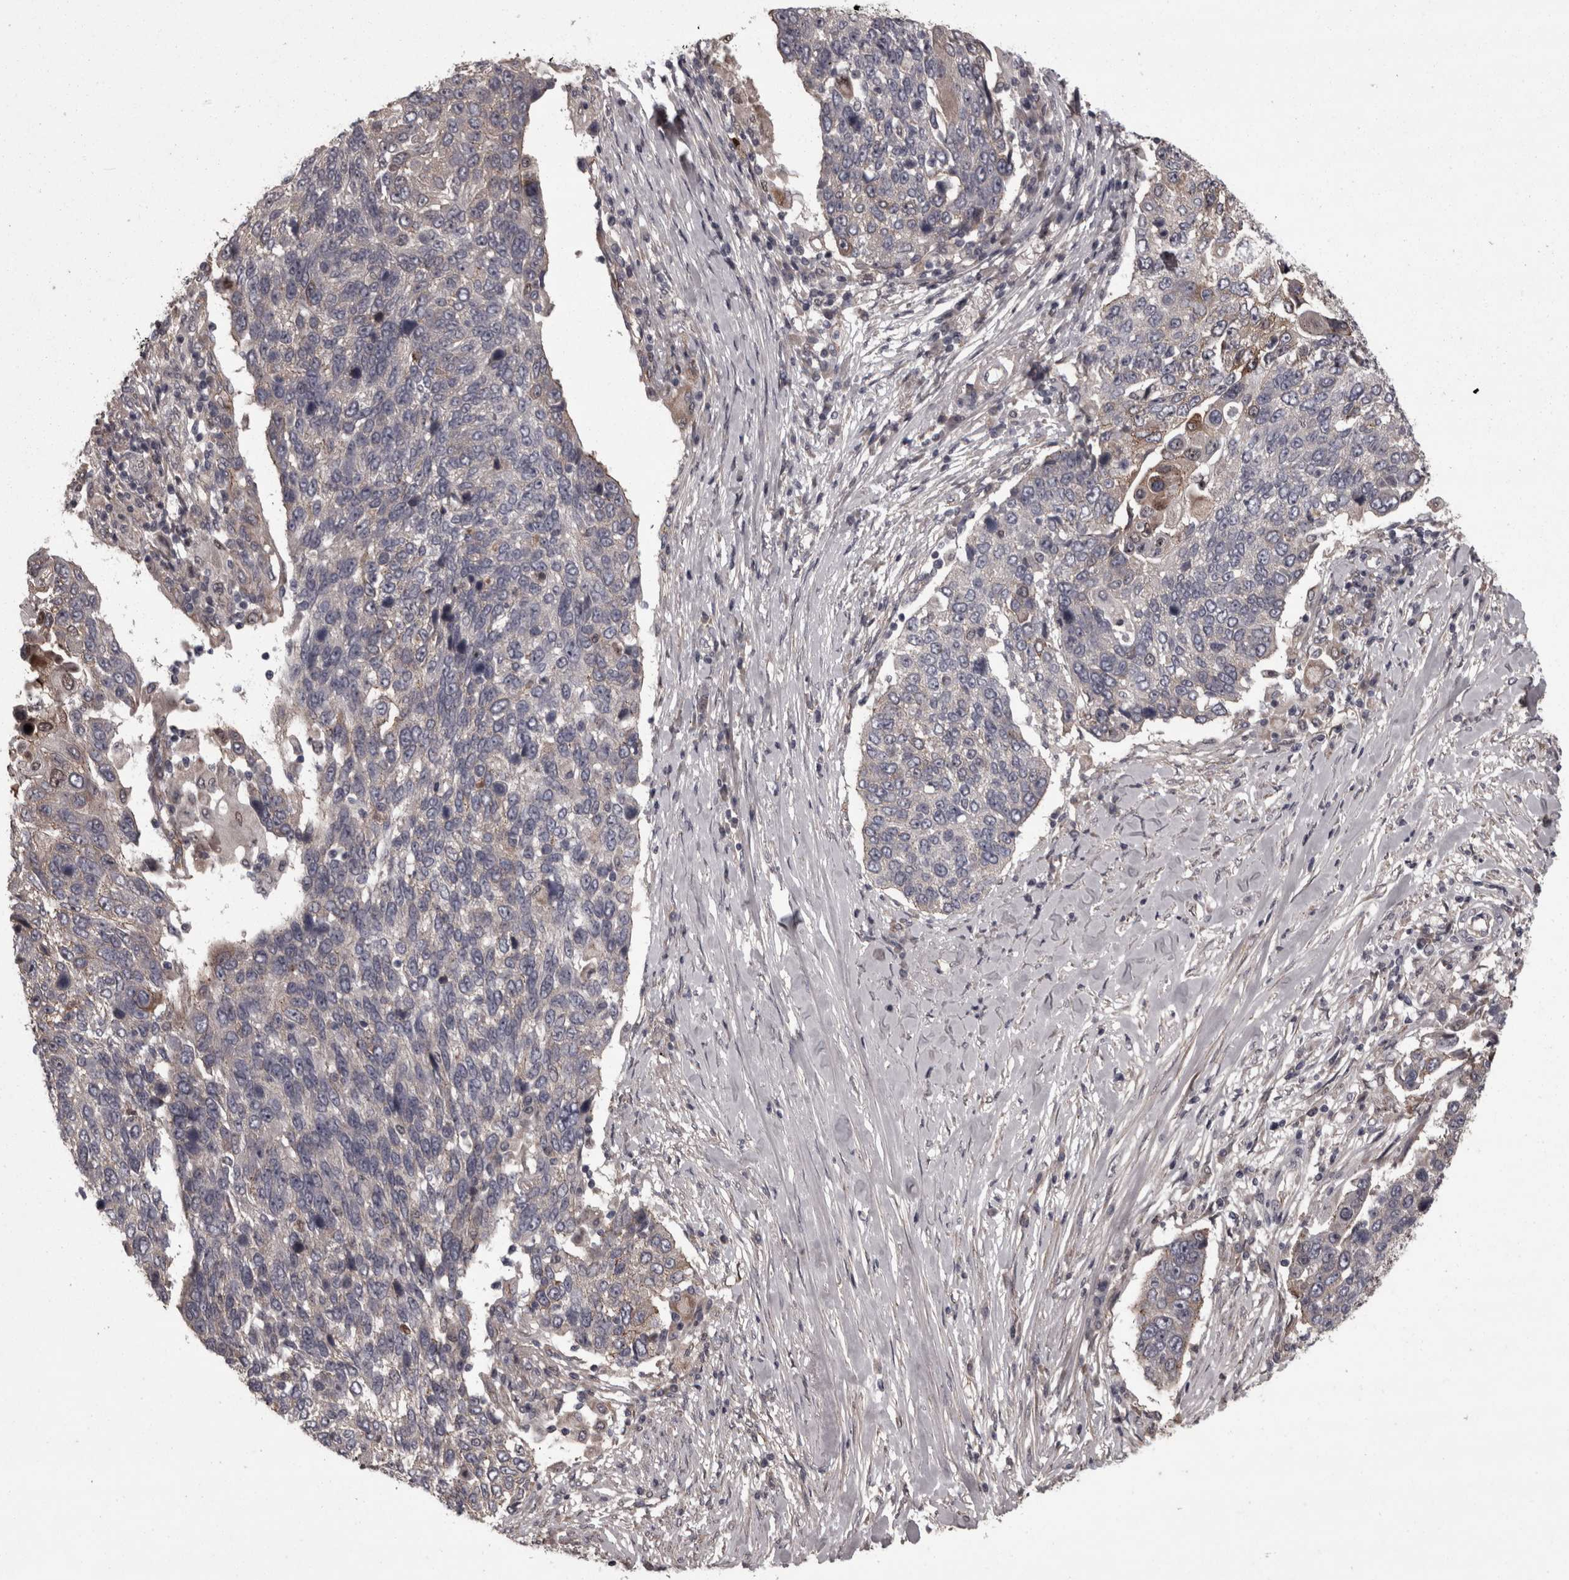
{"staining": {"intensity": "negative", "quantity": "none", "location": "none"}, "tissue": "lung cancer", "cell_type": "Tumor cells", "image_type": "cancer", "snomed": [{"axis": "morphology", "description": "Squamous cell carcinoma, NOS"}, {"axis": "topography", "description": "Lung"}], "caption": "Immunohistochemistry micrograph of neoplastic tissue: squamous cell carcinoma (lung) stained with DAB (3,3'-diaminobenzidine) exhibits no significant protein expression in tumor cells.", "gene": "PCDH17", "patient": {"sex": "male", "age": 66}}